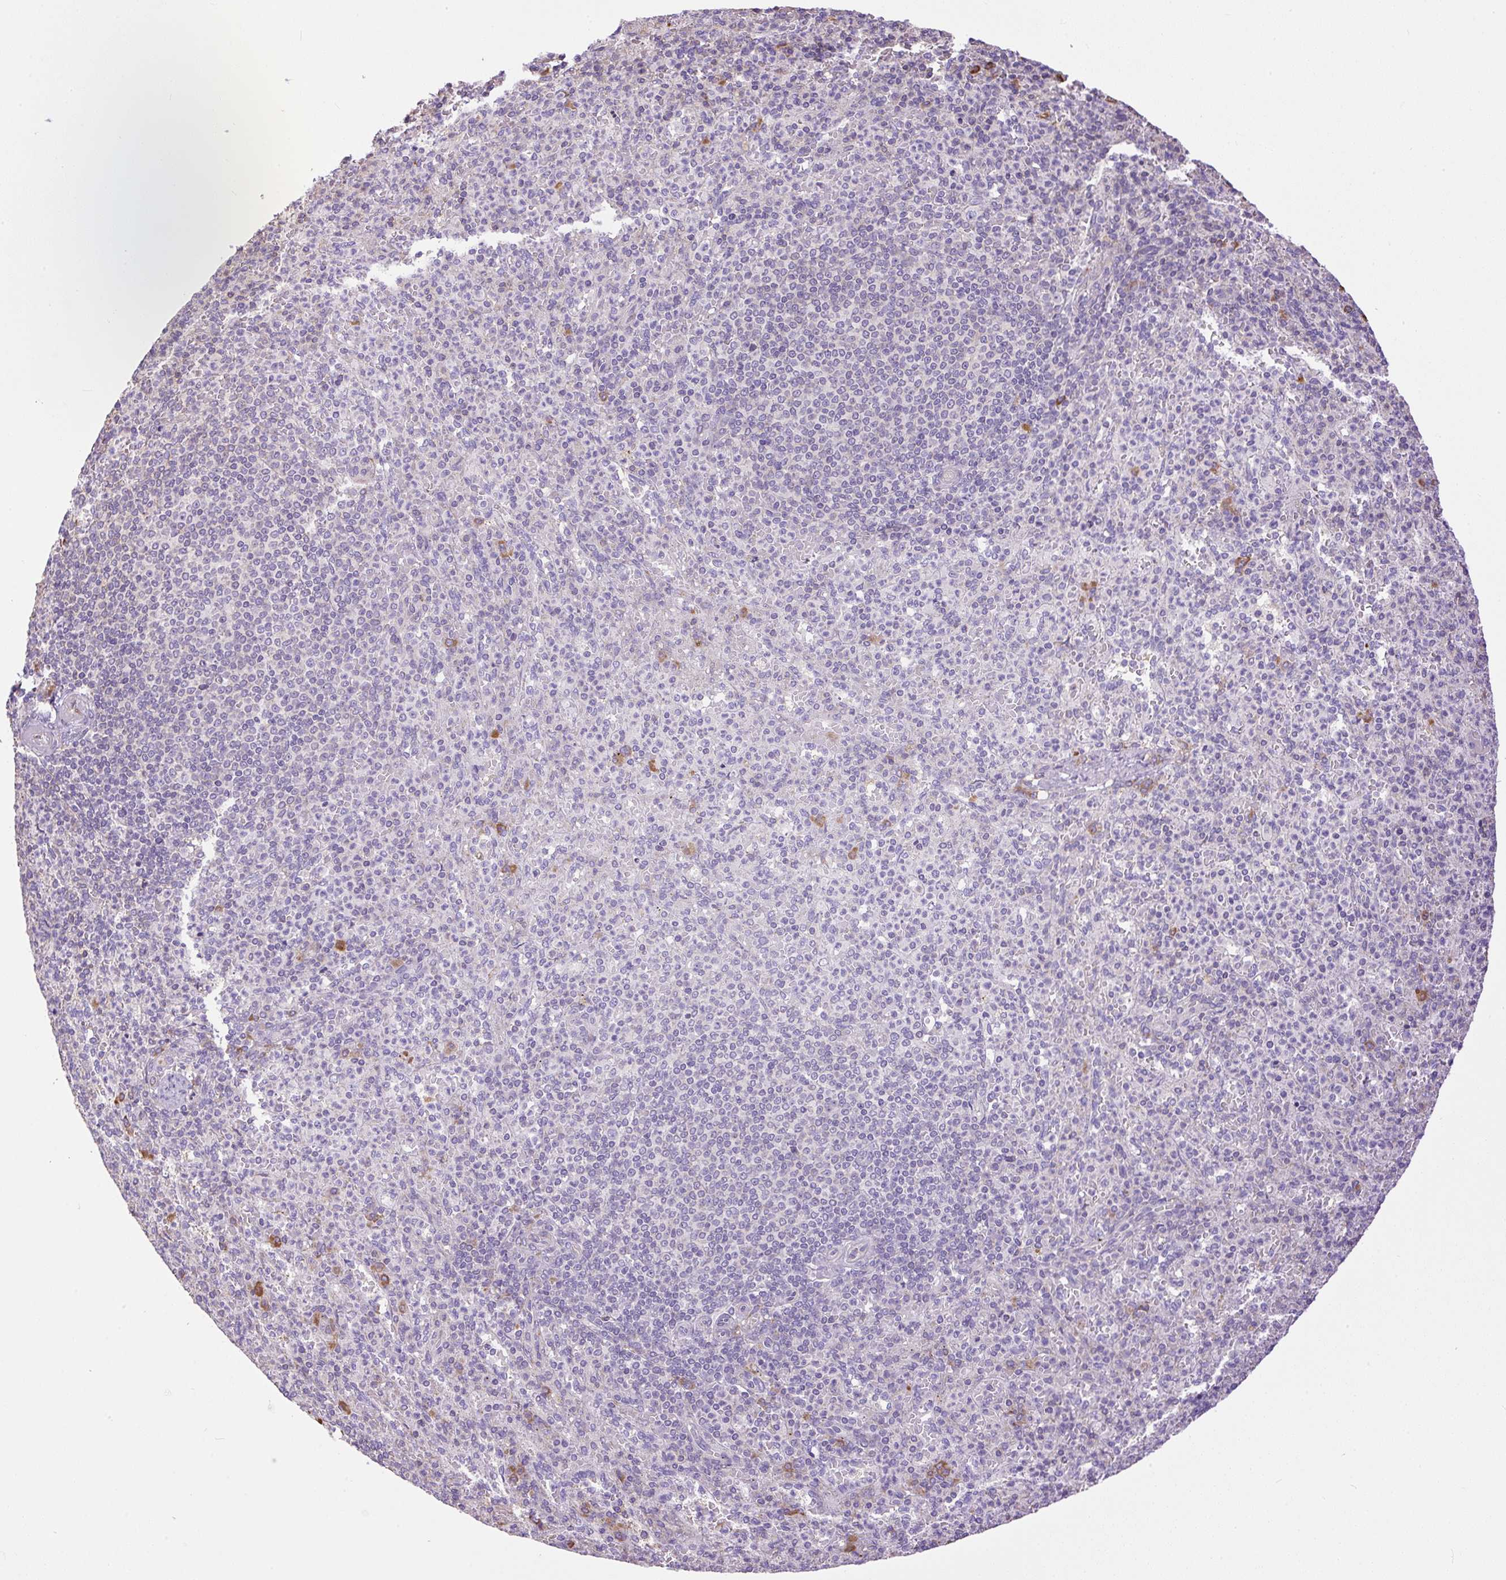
{"staining": {"intensity": "negative", "quantity": "none", "location": "none"}, "tissue": "spleen", "cell_type": "Cells in red pulp", "image_type": "normal", "snomed": [{"axis": "morphology", "description": "Normal tissue, NOS"}, {"axis": "topography", "description": "Spleen"}], "caption": "Immunohistochemical staining of benign spleen displays no significant positivity in cells in red pulp. (Brightfield microscopy of DAB immunohistochemistry at high magnification).", "gene": "PPME1", "patient": {"sex": "female", "age": 74}}